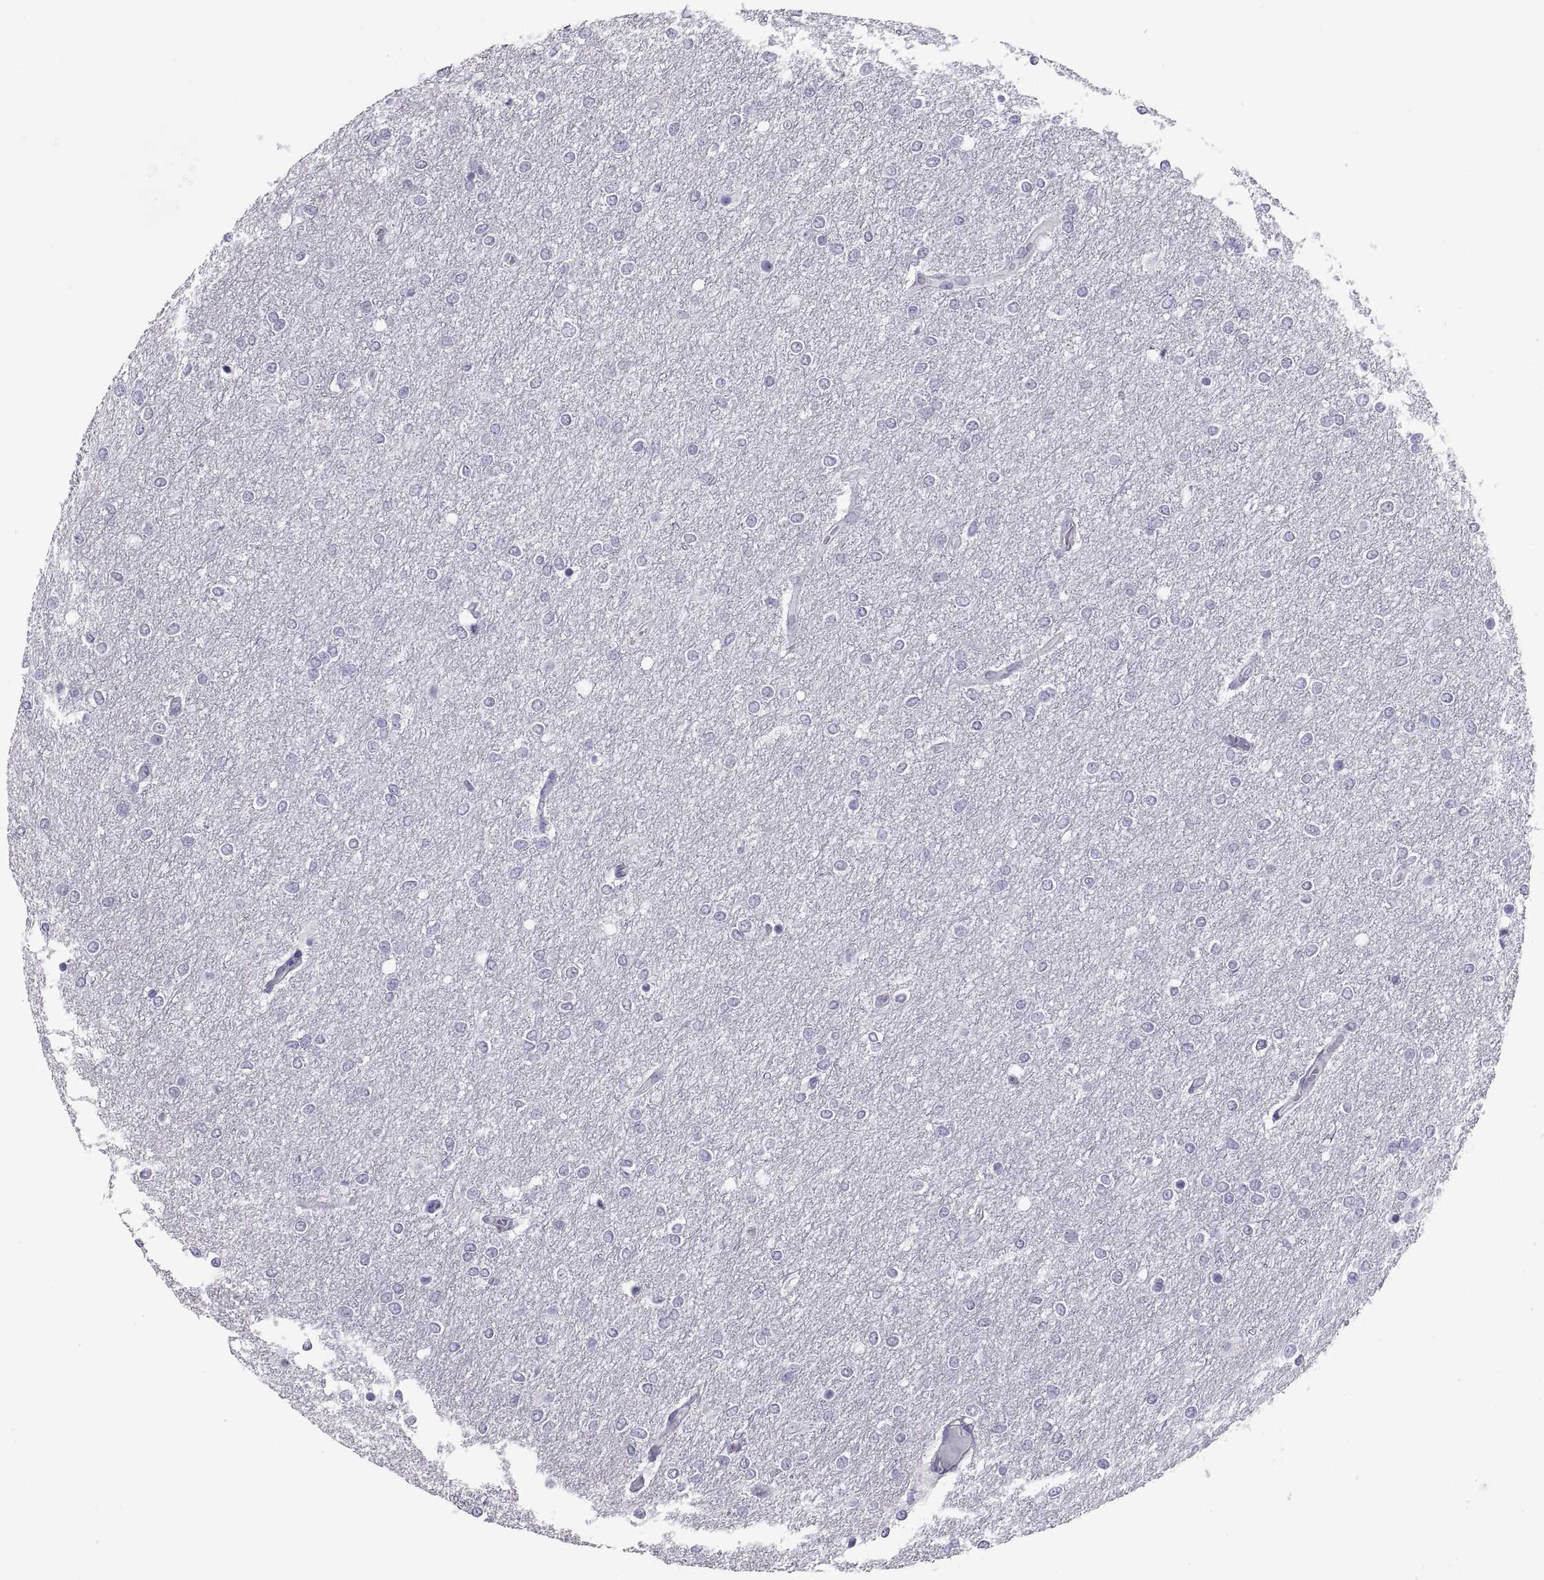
{"staining": {"intensity": "negative", "quantity": "none", "location": "none"}, "tissue": "glioma", "cell_type": "Tumor cells", "image_type": "cancer", "snomed": [{"axis": "morphology", "description": "Glioma, malignant, High grade"}, {"axis": "topography", "description": "Brain"}], "caption": "The immunohistochemistry (IHC) image has no significant expression in tumor cells of glioma tissue.", "gene": "RNASE12", "patient": {"sex": "female", "age": 61}}